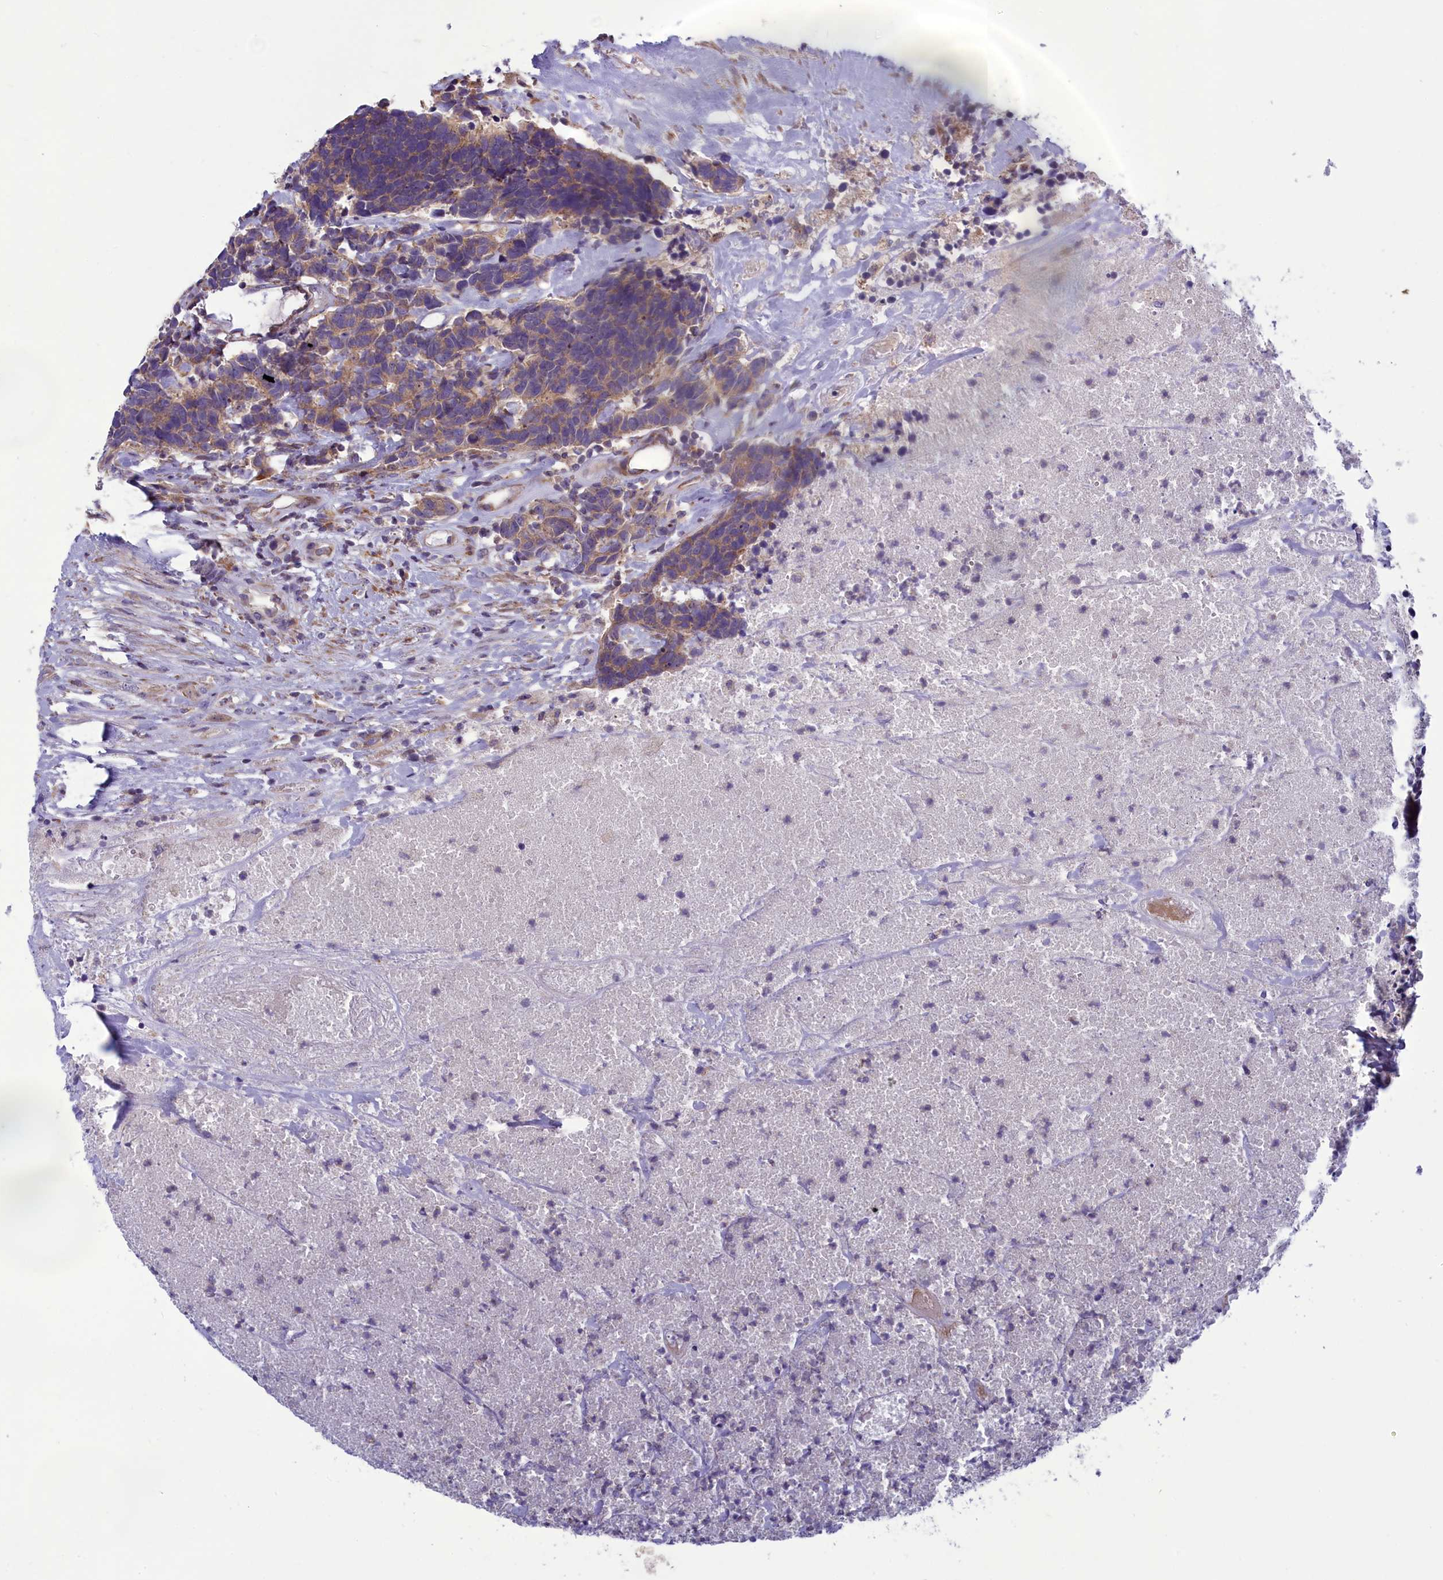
{"staining": {"intensity": "weak", "quantity": ">75%", "location": "cytoplasmic/membranous"}, "tissue": "carcinoid", "cell_type": "Tumor cells", "image_type": "cancer", "snomed": [{"axis": "morphology", "description": "Carcinoma, NOS"}, {"axis": "morphology", "description": "Carcinoid, malignant, NOS"}, {"axis": "topography", "description": "Urinary bladder"}], "caption": "Carcinoid stained for a protein (brown) demonstrates weak cytoplasmic/membranous positive positivity in about >75% of tumor cells.", "gene": "BLTP2", "patient": {"sex": "male", "age": 57}}